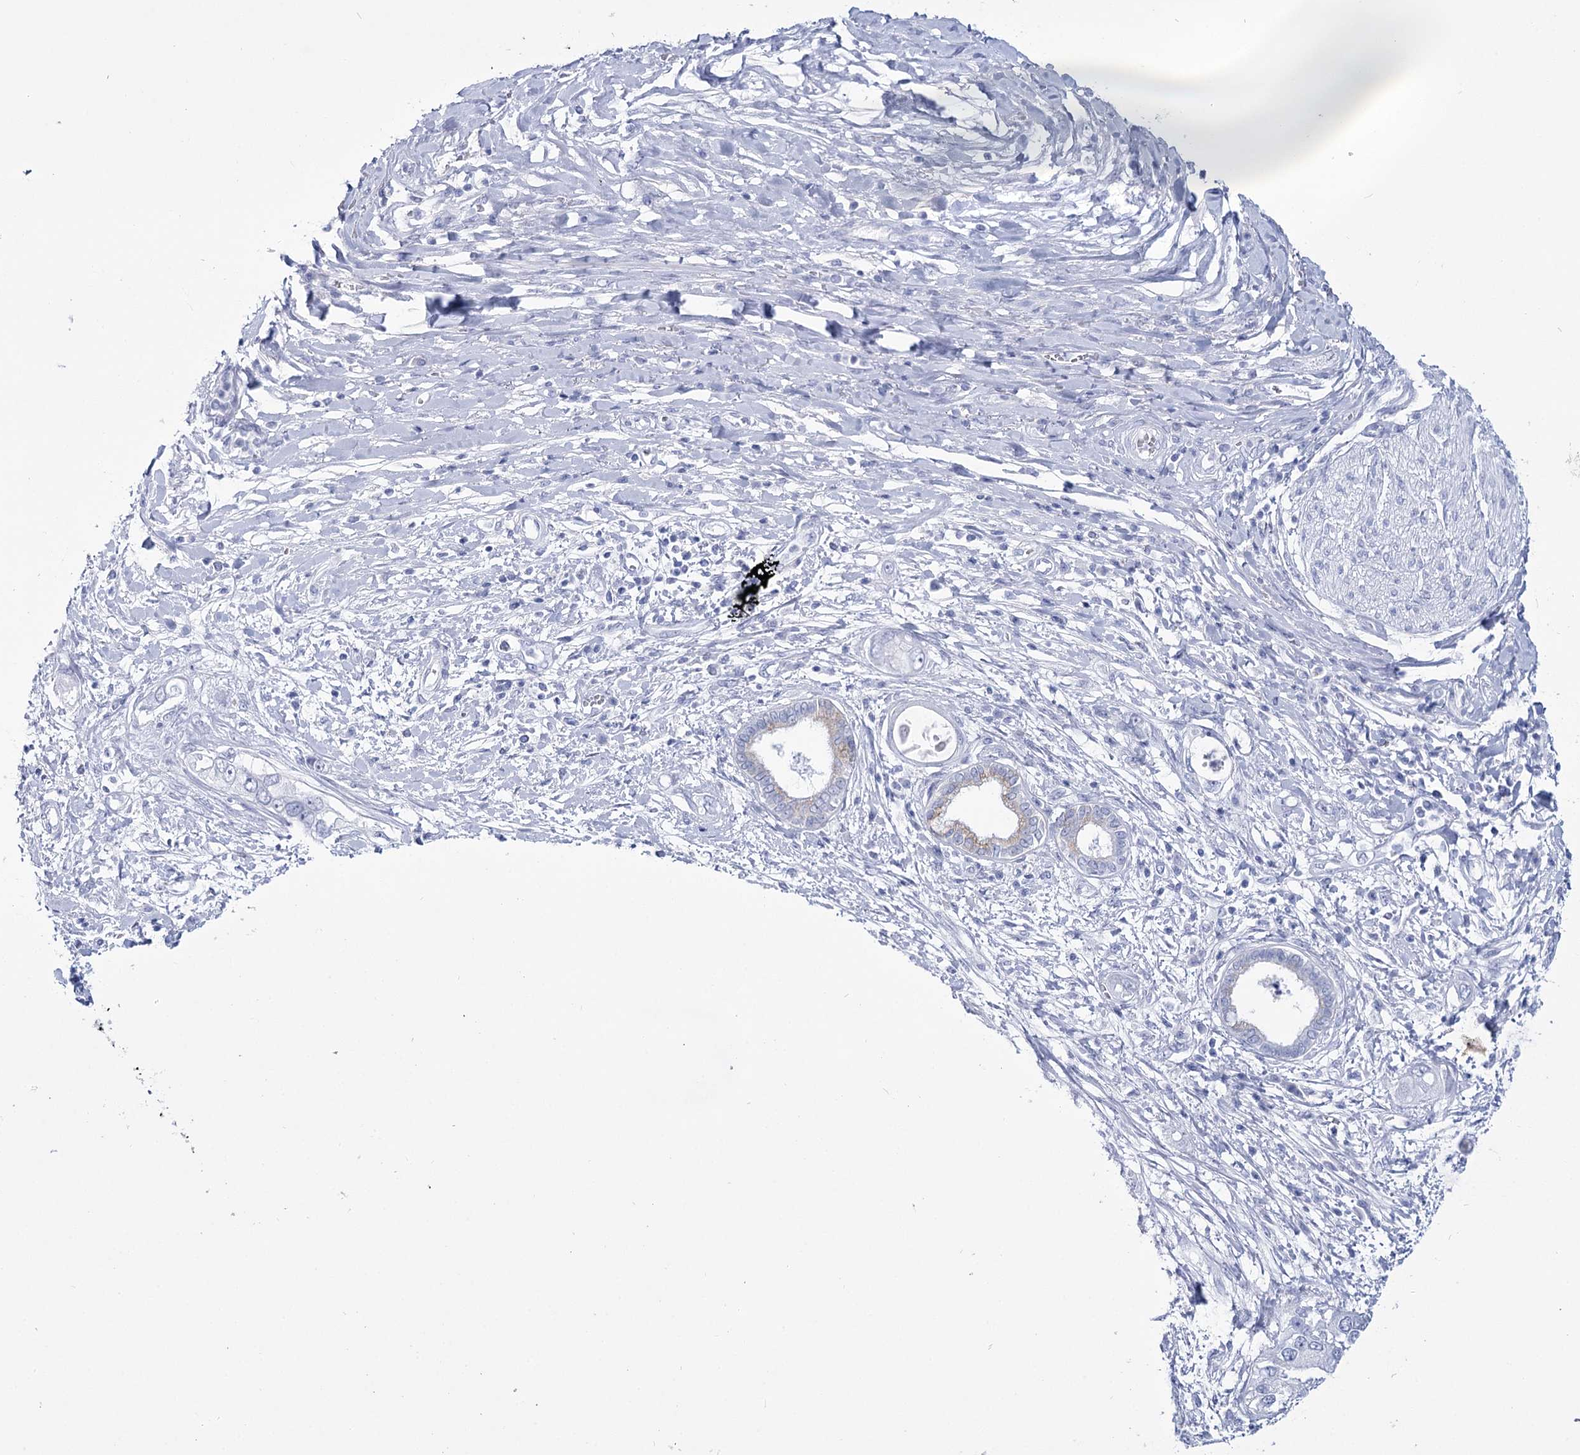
{"staining": {"intensity": "negative", "quantity": "none", "location": "none"}, "tissue": "pancreatic cancer", "cell_type": "Tumor cells", "image_type": "cancer", "snomed": [{"axis": "morphology", "description": "Inflammation, NOS"}, {"axis": "morphology", "description": "Adenocarcinoma, NOS"}, {"axis": "topography", "description": "Pancreas"}], "caption": "DAB (3,3'-diaminobenzidine) immunohistochemical staining of human pancreatic cancer reveals no significant staining in tumor cells.", "gene": "RNF186", "patient": {"sex": "female", "age": 56}}